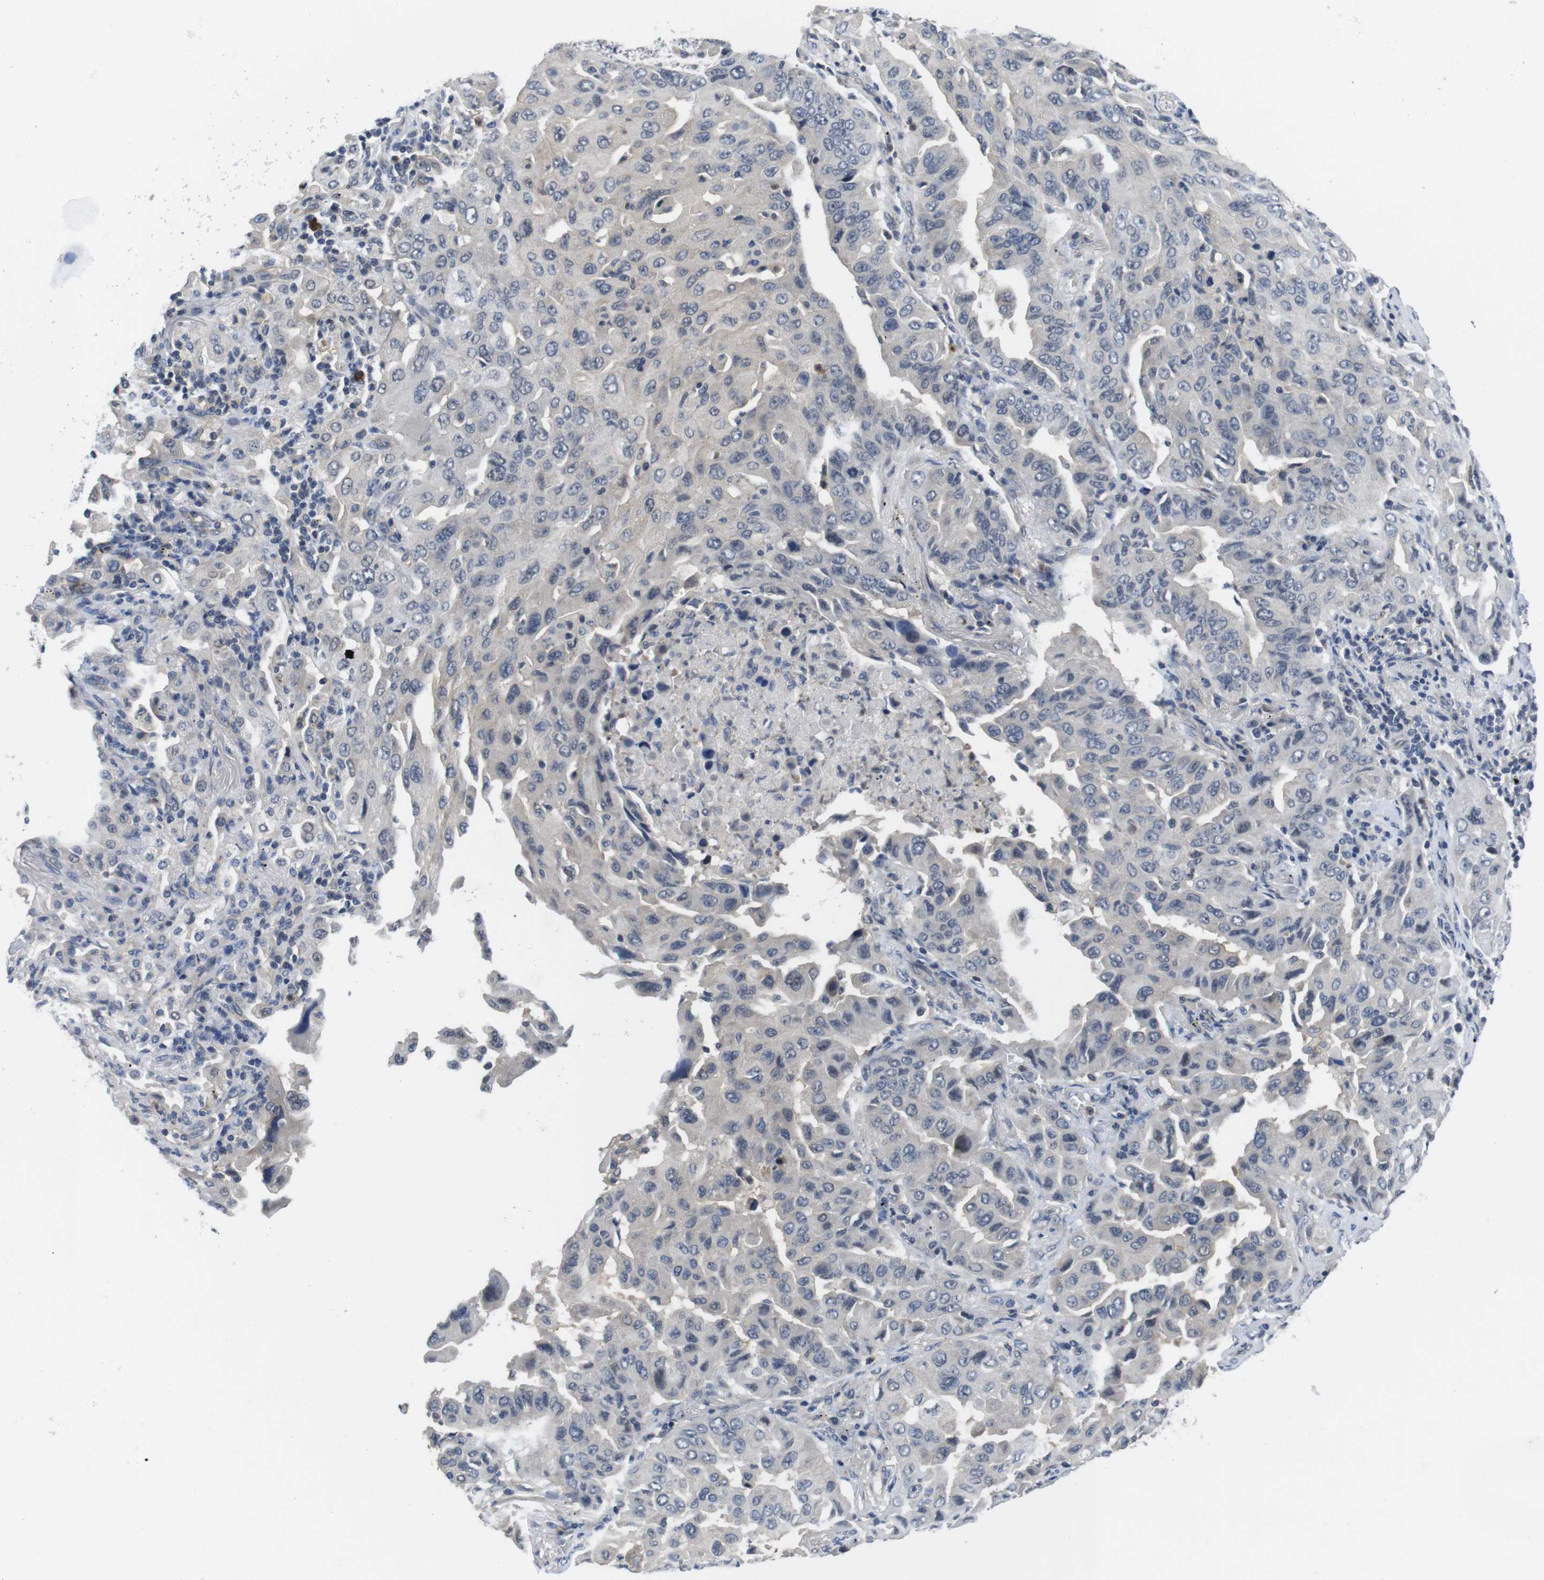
{"staining": {"intensity": "negative", "quantity": "none", "location": "none"}, "tissue": "lung cancer", "cell_type": "Tumor cells", "image_type": "cancer", "snomed": [{"axis": "morphology", "description": "Adenocarcinoma, NOS"}, {"axis": "topography", "description": "Lung"}], "caption": "The photomicrograph displays no staining of tumor cells in lung cancer (adenocarcinoma).", "gene": "FADD", "patient": {"sex": "female", "age": 65}}